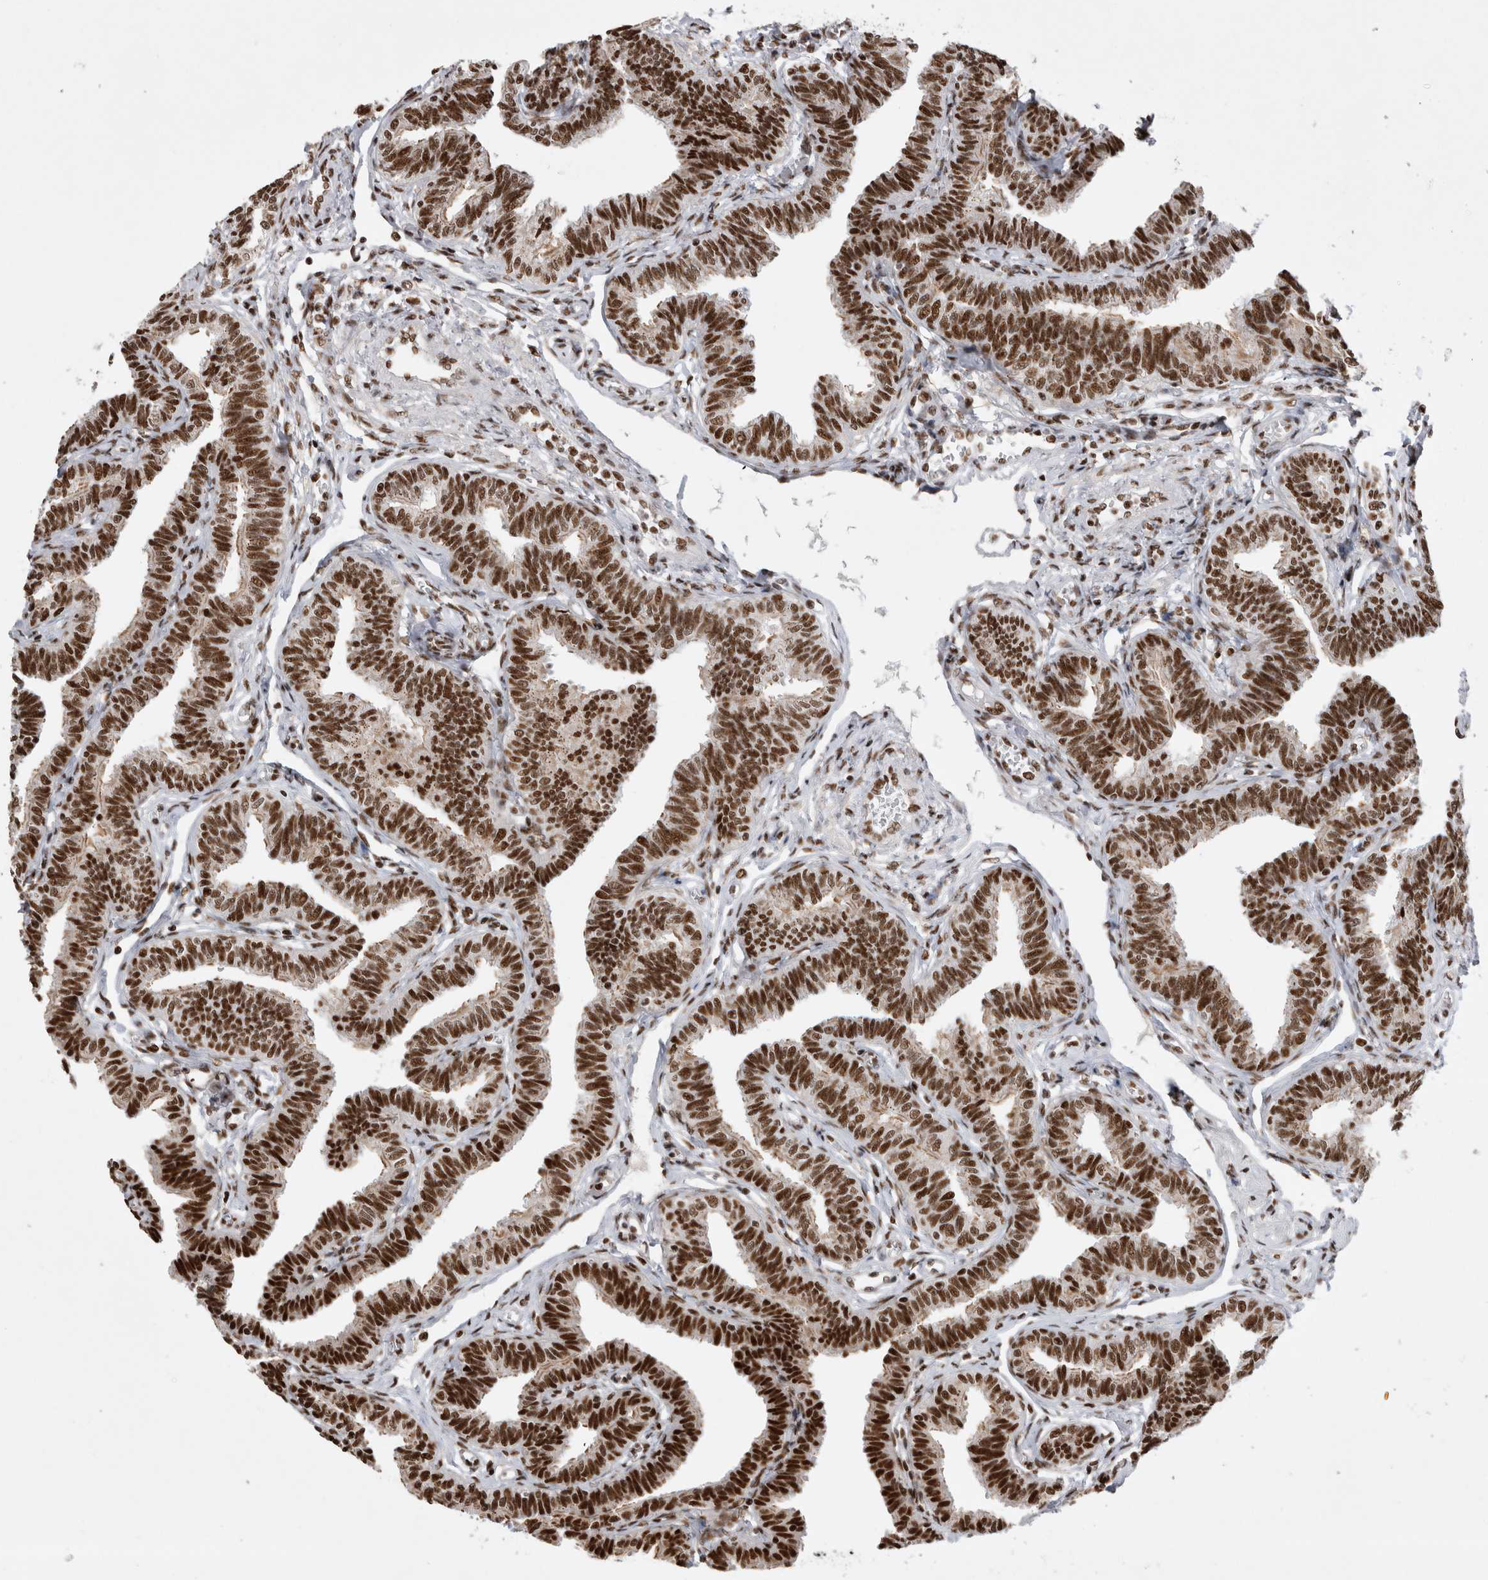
{"staining": {"intensity": "strong", "quantity": ">75%", "location": "nuclear"}, "tissue": "fallopian tube", "cell_type": "Glandular cells", "image_type": "normal", "snomed": [{"axis": "morphology", "description": "Normal tissue, NOS"}, {"axis": "topography", "description": "Fallopian tube"}, {"axis": "topography", "description": "Ovary"}], "caption": "Immunohistochemistry (IHC) histopathology image of benign fallopian tube: fallopian tube stained using IHC shows high levels of strong protein expression localized specifically in the nuclear of glandular cells, appearing as a nuclear brown color.", "gene": "EYA2", "patient": {"sex": "female", "age": 23}}